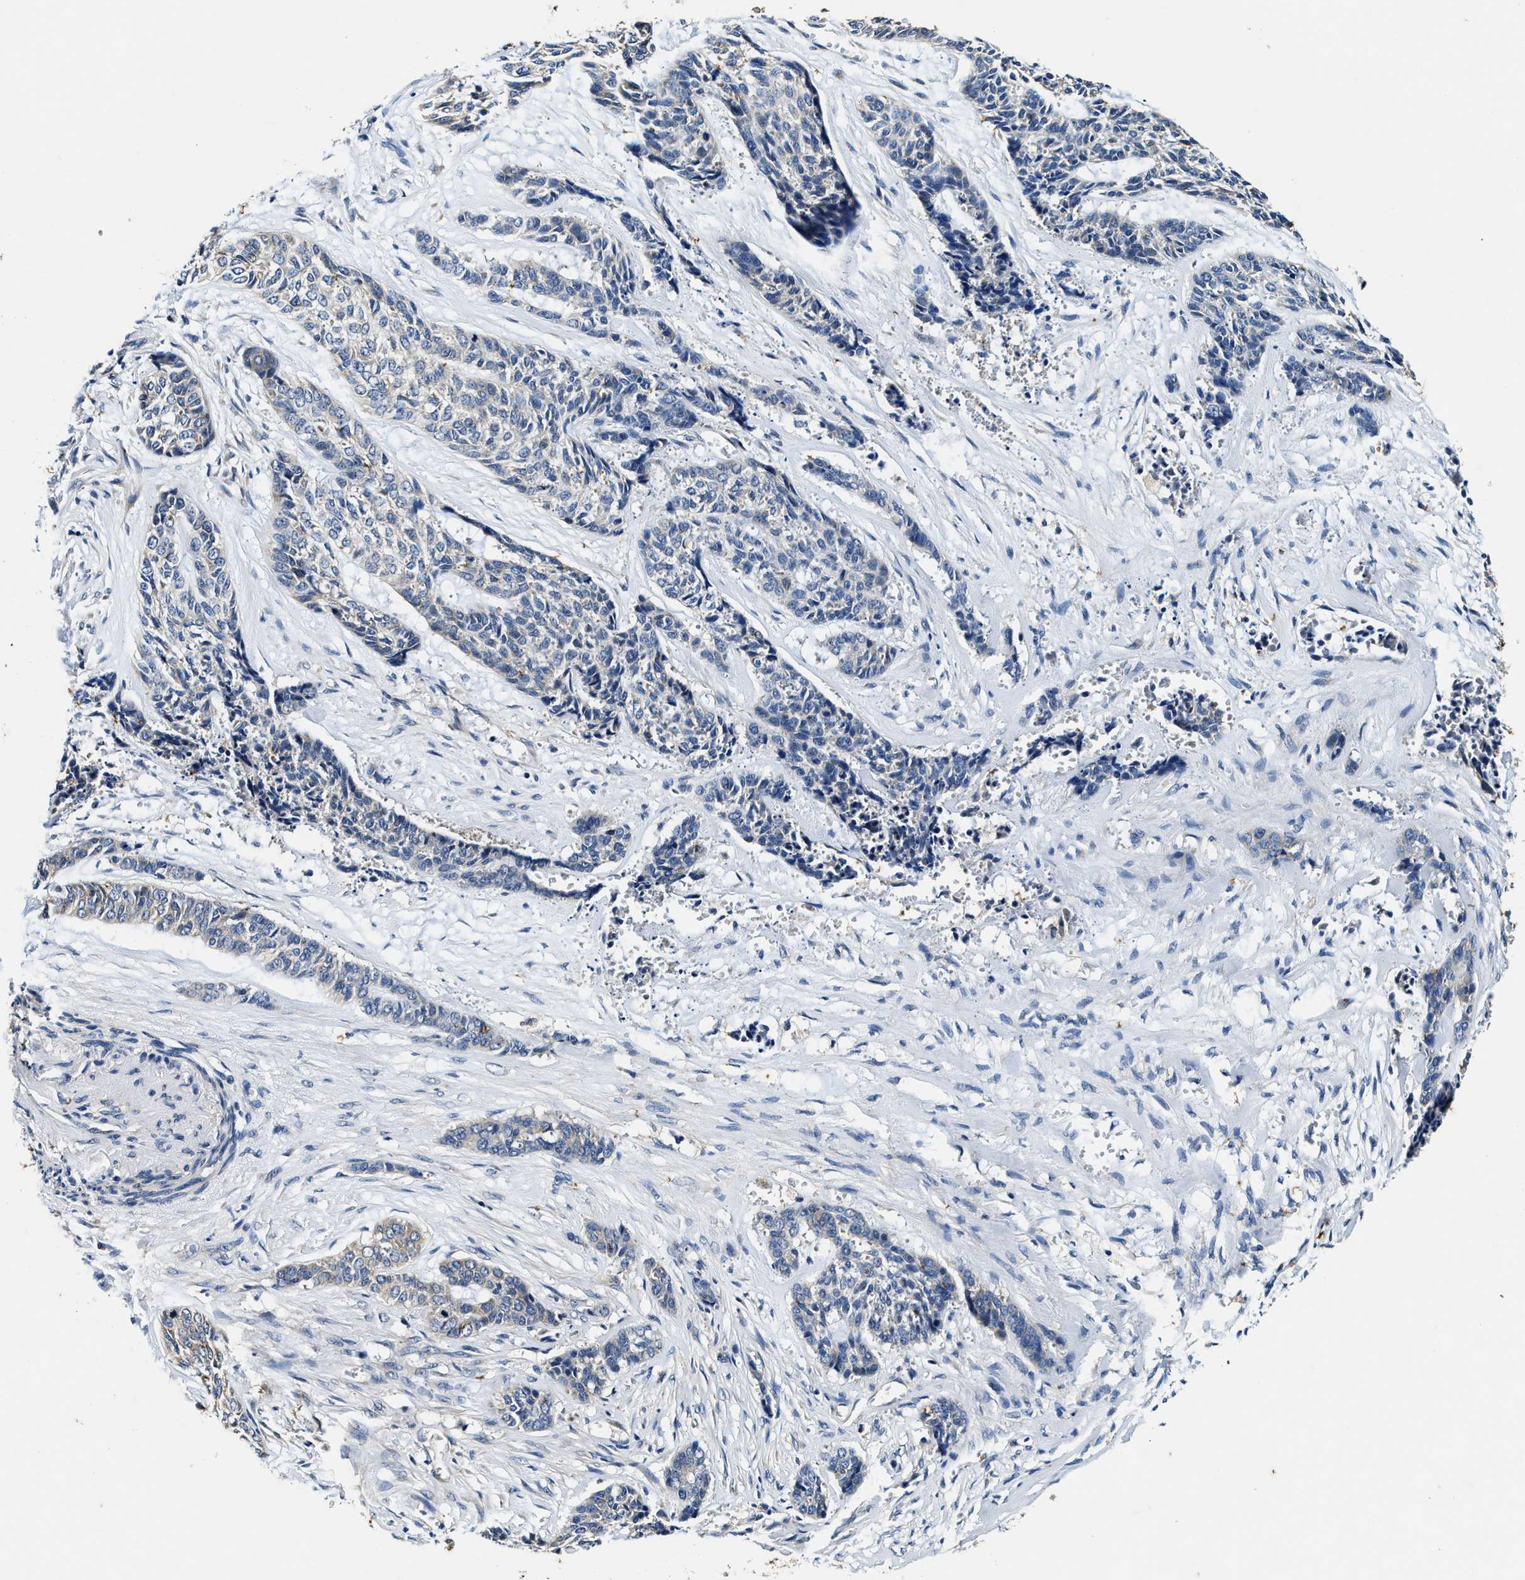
{"staining": {"intensity": "negative", "quantity": "none", "location": "none"}, "tissue": "skin cancer", "cell_type": "Tumor cells", "image_type": "cancer", "snomed": [{"axis": "morphology", "description": "Basal cell carcinoma"}, {"axis": "topography", "description": "Skin"}], "caption": "Protein analysis of skin cancer reveals no significant positivity in tumor cells. (Stains: DAB (3,3'-diaminobenzidine) immunohistochemistry with hematoxylin counter stain, Microscopy: brightfield microscopy at high magnification).", "gene": "PI4KB", "patient": {"sex": "female", "age": 64}}